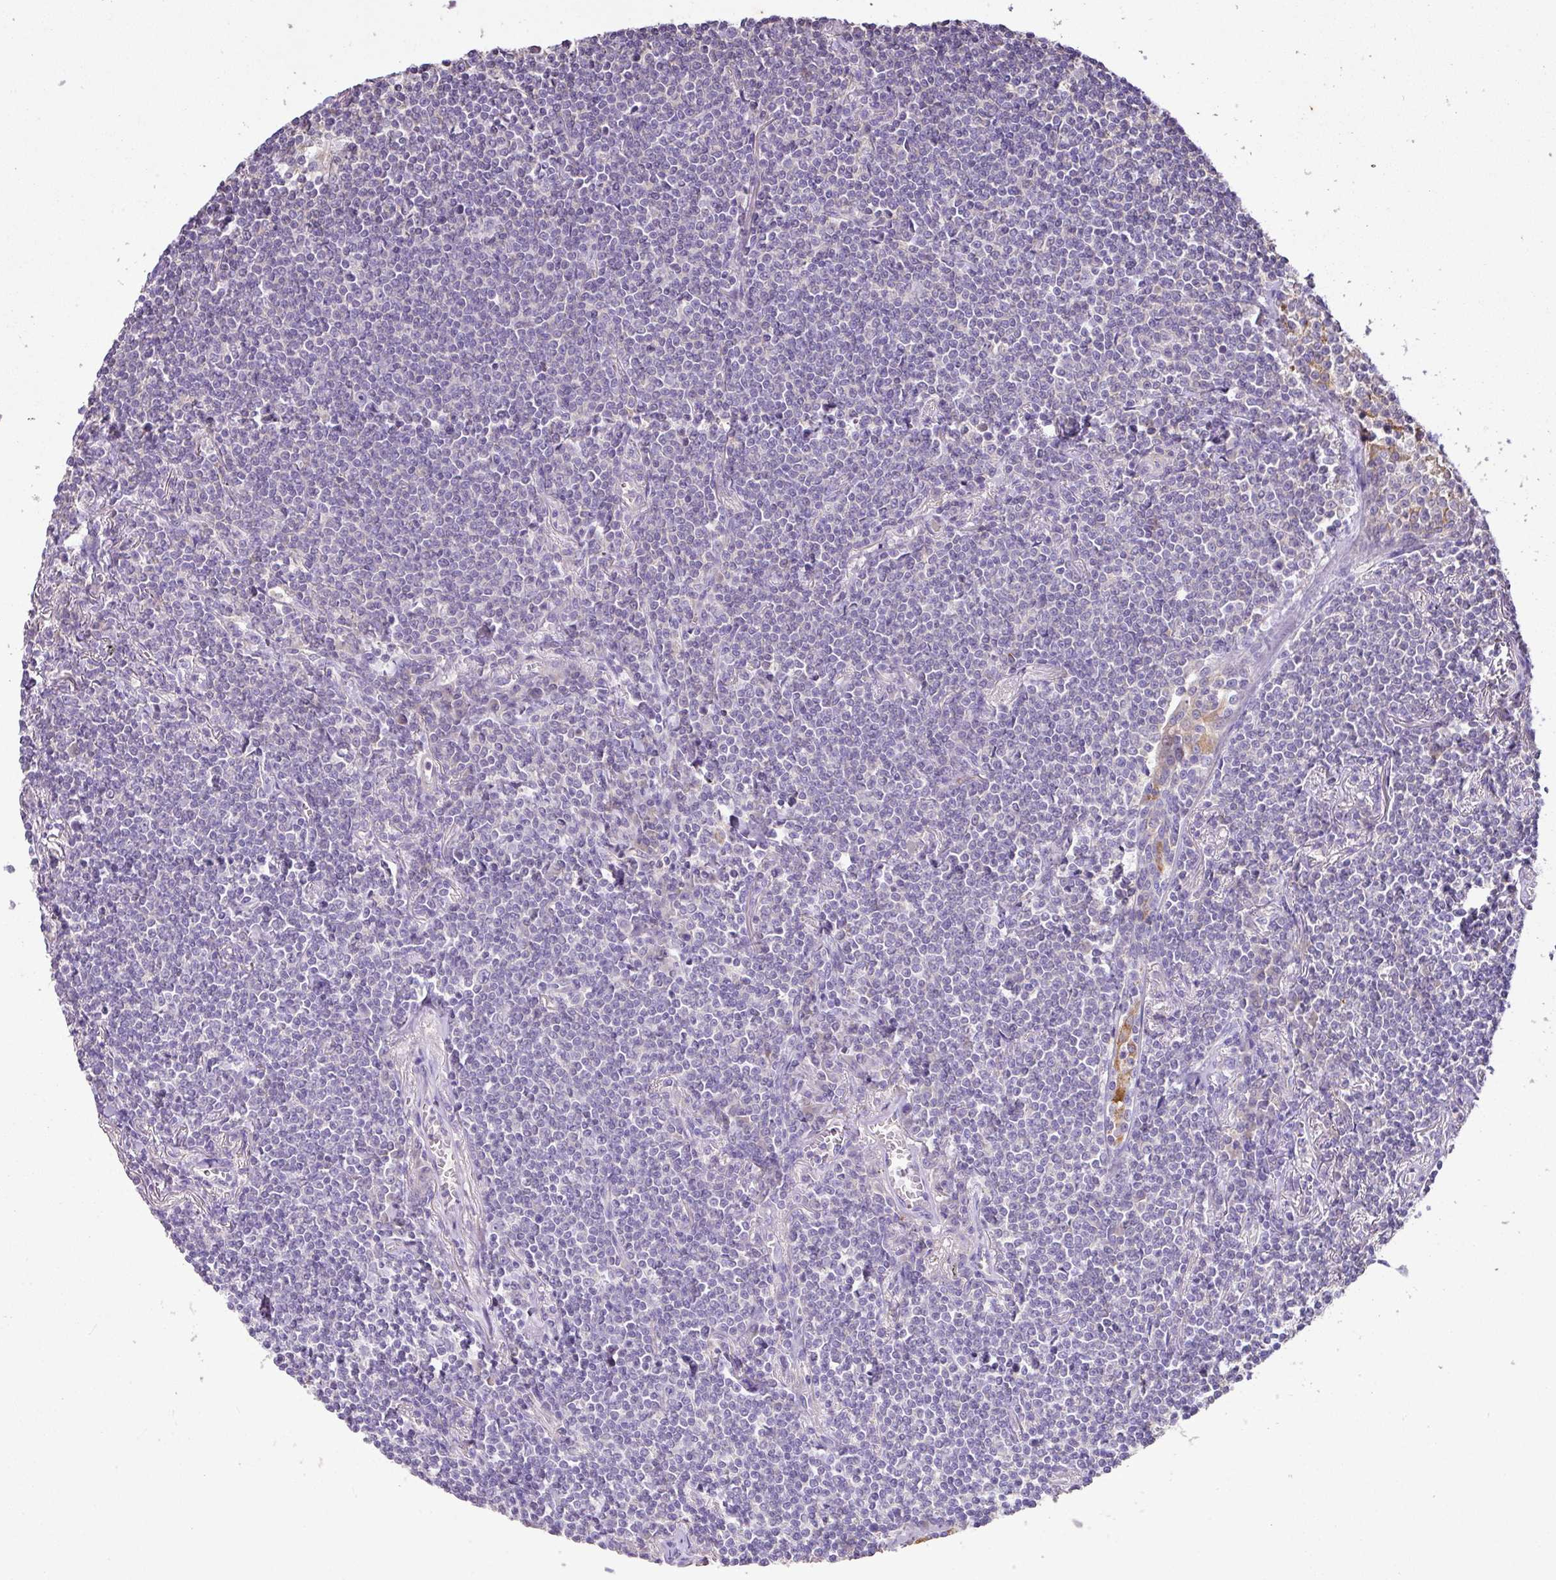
{"staining": {"intensity": "negative", "quantity": "none", "location": "none"}, "tissue": "lymphoma", "cell_type": "Tumor cells", "image_type": "cancer", "snomed": [{"axis": "morphology", "description": "Malignant lymphoma, non-Hodgkin's type, Low grade"}, {"axis": "topography", "description": "Lung"}], "caption": "Tumor cells show no significant protein staining in lymphoma. Nuclei are stained in blue.", "gene": "AGR3", "patient": {"sex": "female", "age": 71}}